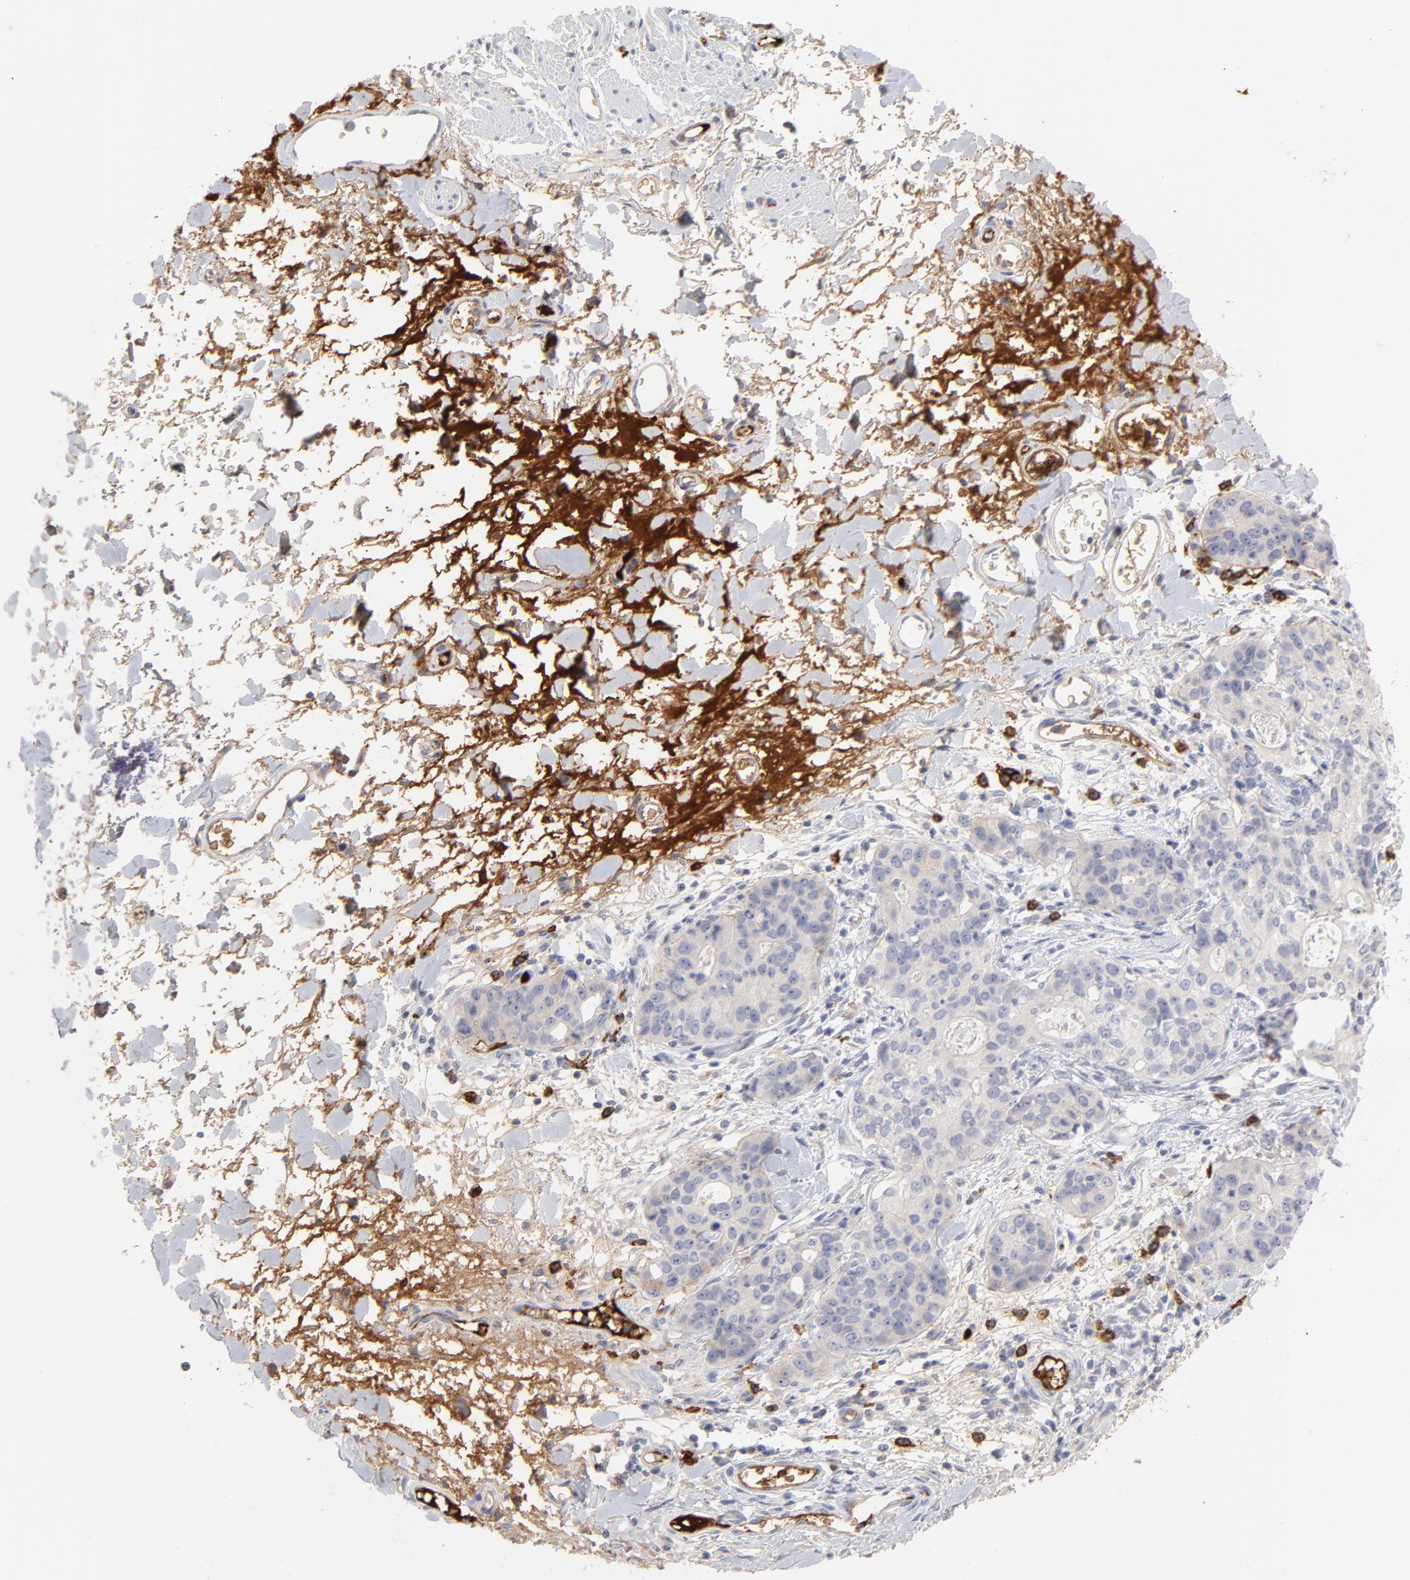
{"staining": {"intensity": "negative", "quantity": "none", "location": "none"}, "tissue": "stomach cancer", "cell_type": "Tumor cells", "image_type": "cancer", "snomed": [{"axis": "morphology", "description": "Adenocarcinoma, NOS"}, {"axis": "topography", "description": "Esophagus"}, {"axis": "topography", "description": "Stomach"}], "caption": "High power microscopy photomicrograph of an IHC micrograph of stomach cancer (adenocarcinoma), revealing no significant positivity in tumor cells.", "gene": "CCR3", "patient": {"sex": "male", "age": 74}}